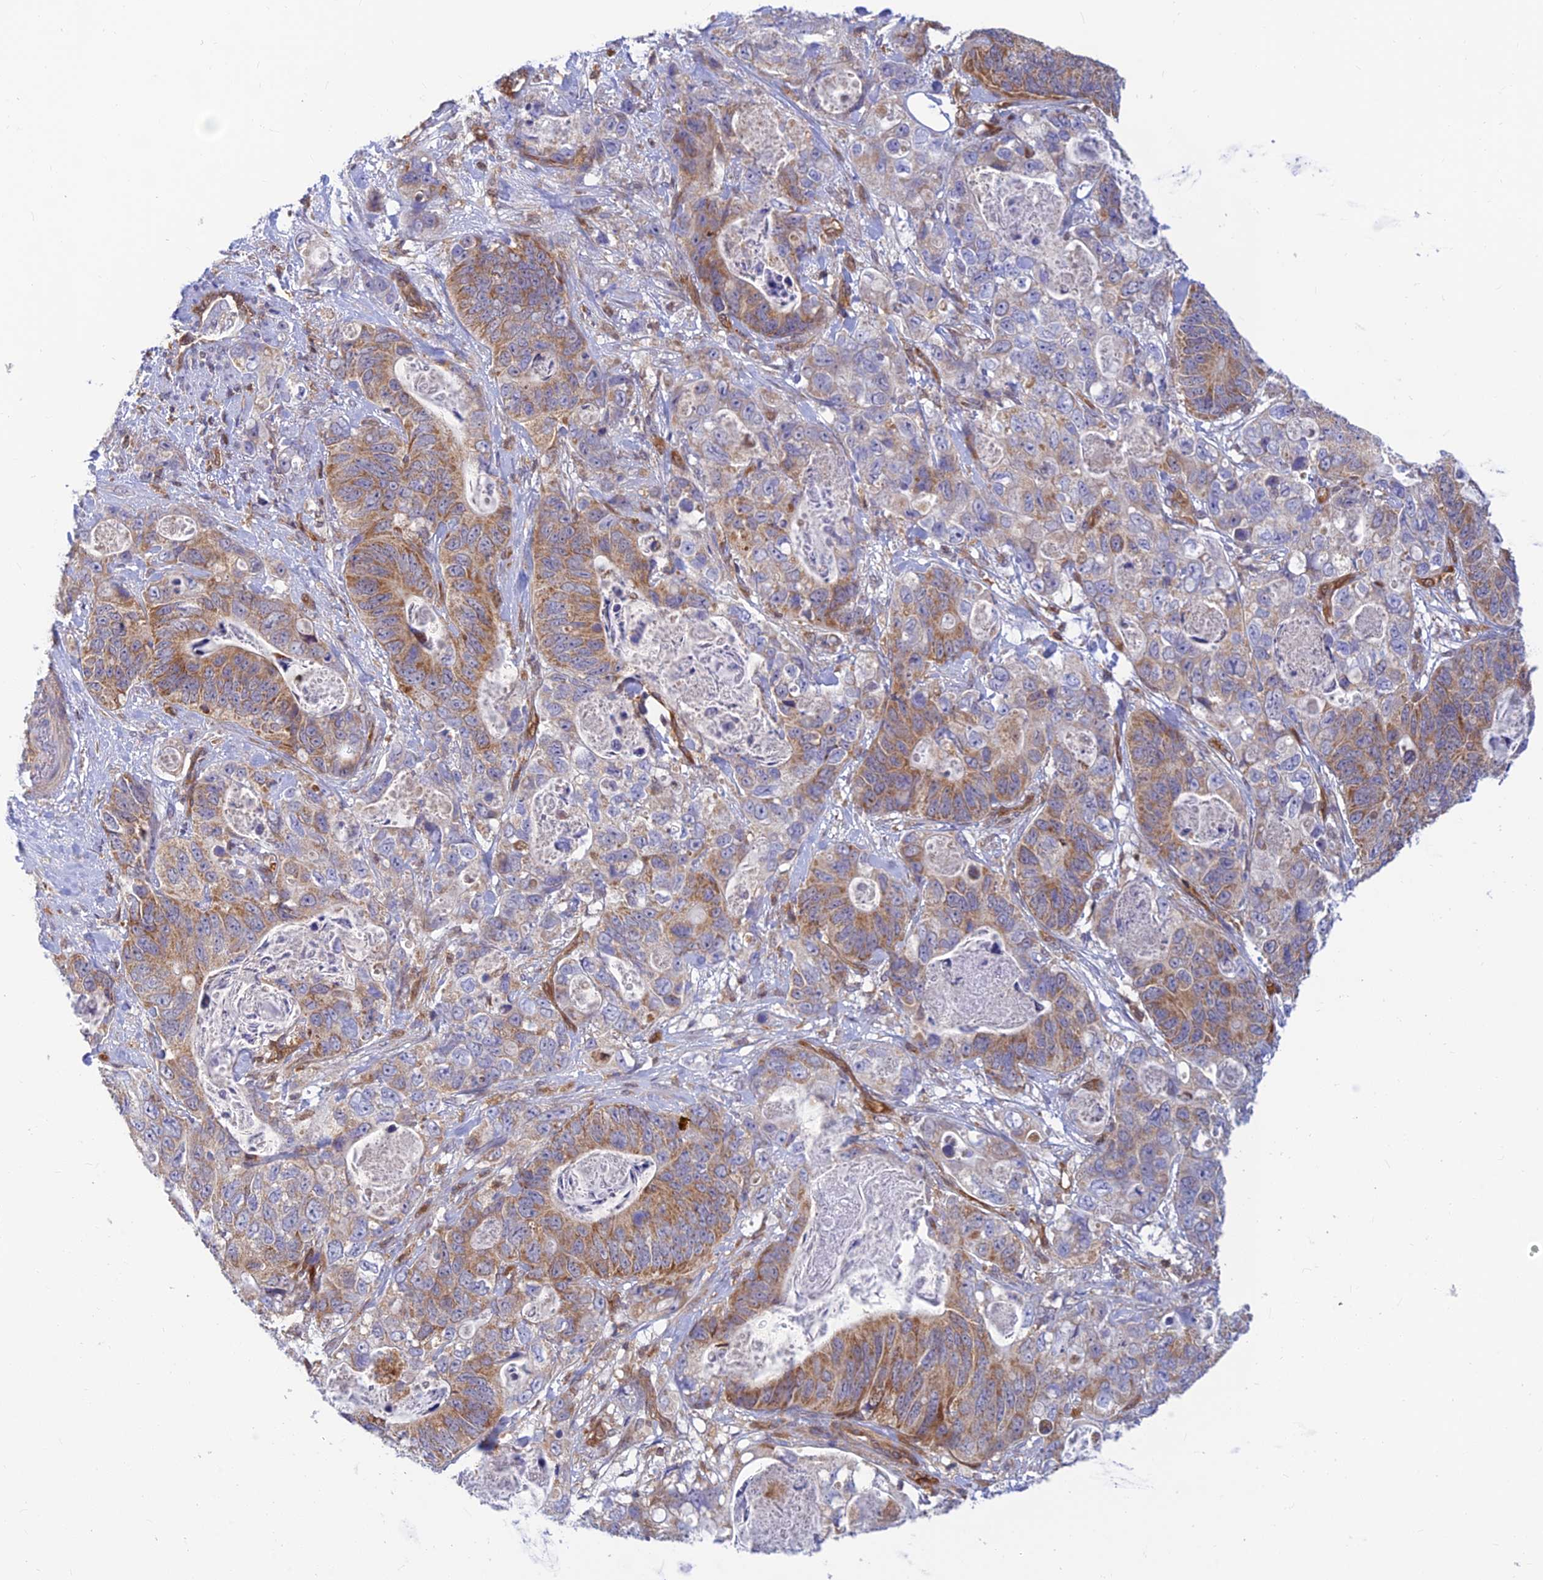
{"staining": {"intensity": "moderate", "quantity": ">75%", "location": "cytoplasmic/membranous"}, "tissue": "stomach cancer", "cell_type": "Tumor cells", "image_type": "cancer", "snomed": [{"axis": "morphology", "description": "Normal tissue, NOS"}, {"axis": "morphology", "description": "Adenocarcinoma, NOS"}, {"axis": "topography", "description": "Stomach"}], "caption": "Immunohistochemistry (DAB (3,3'-diaminobenzidine)) staining of stomach cancer displays moderate cytoplasmic/membranous protein staining in about >75% of tumor cells.", "gene": "LYSMD2", "patient": {"sex": "female", "age": 89}}